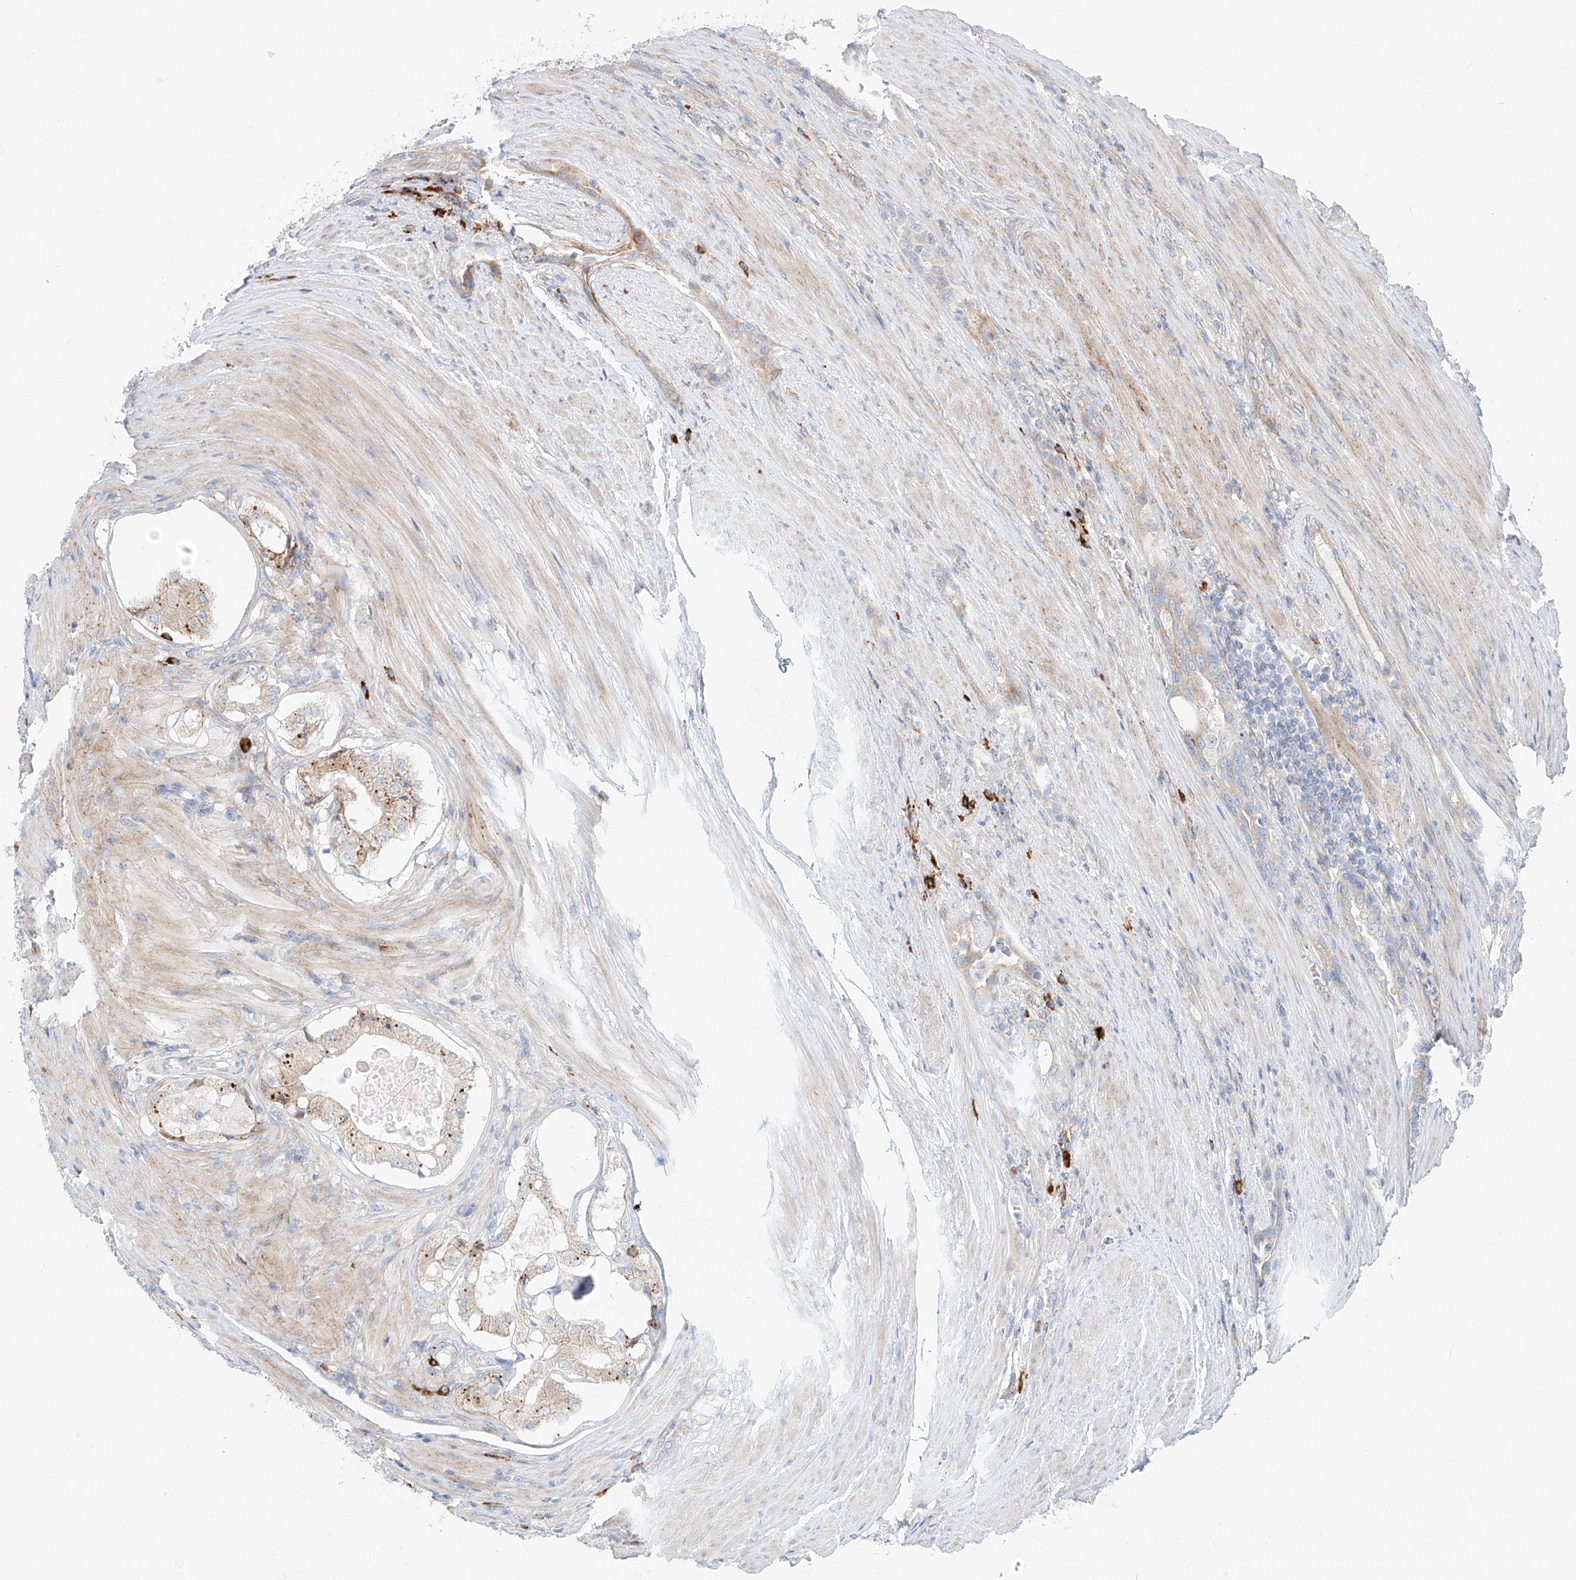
{"staining": {"intensity": "weak", "quantity": "<25%", "location": "cytoplasmic/membranous"}, "tissue": "prostate cancer", "cell_type": "Tumor cells", "image_type": "cancer", "snomed": [{"axis": "morphology", "description": "Adenocarcinoma, High grade"}, {"axis": "topography", "description": "Prostate"}], "caption": "IHC histopathology image of high-grade adenocarcinoma (prostate) stained for a protein (brown), which exhibits no expression in tumor cells.", "gene": "EIPR1", "patient": {"sex": "male", "age": 60}}